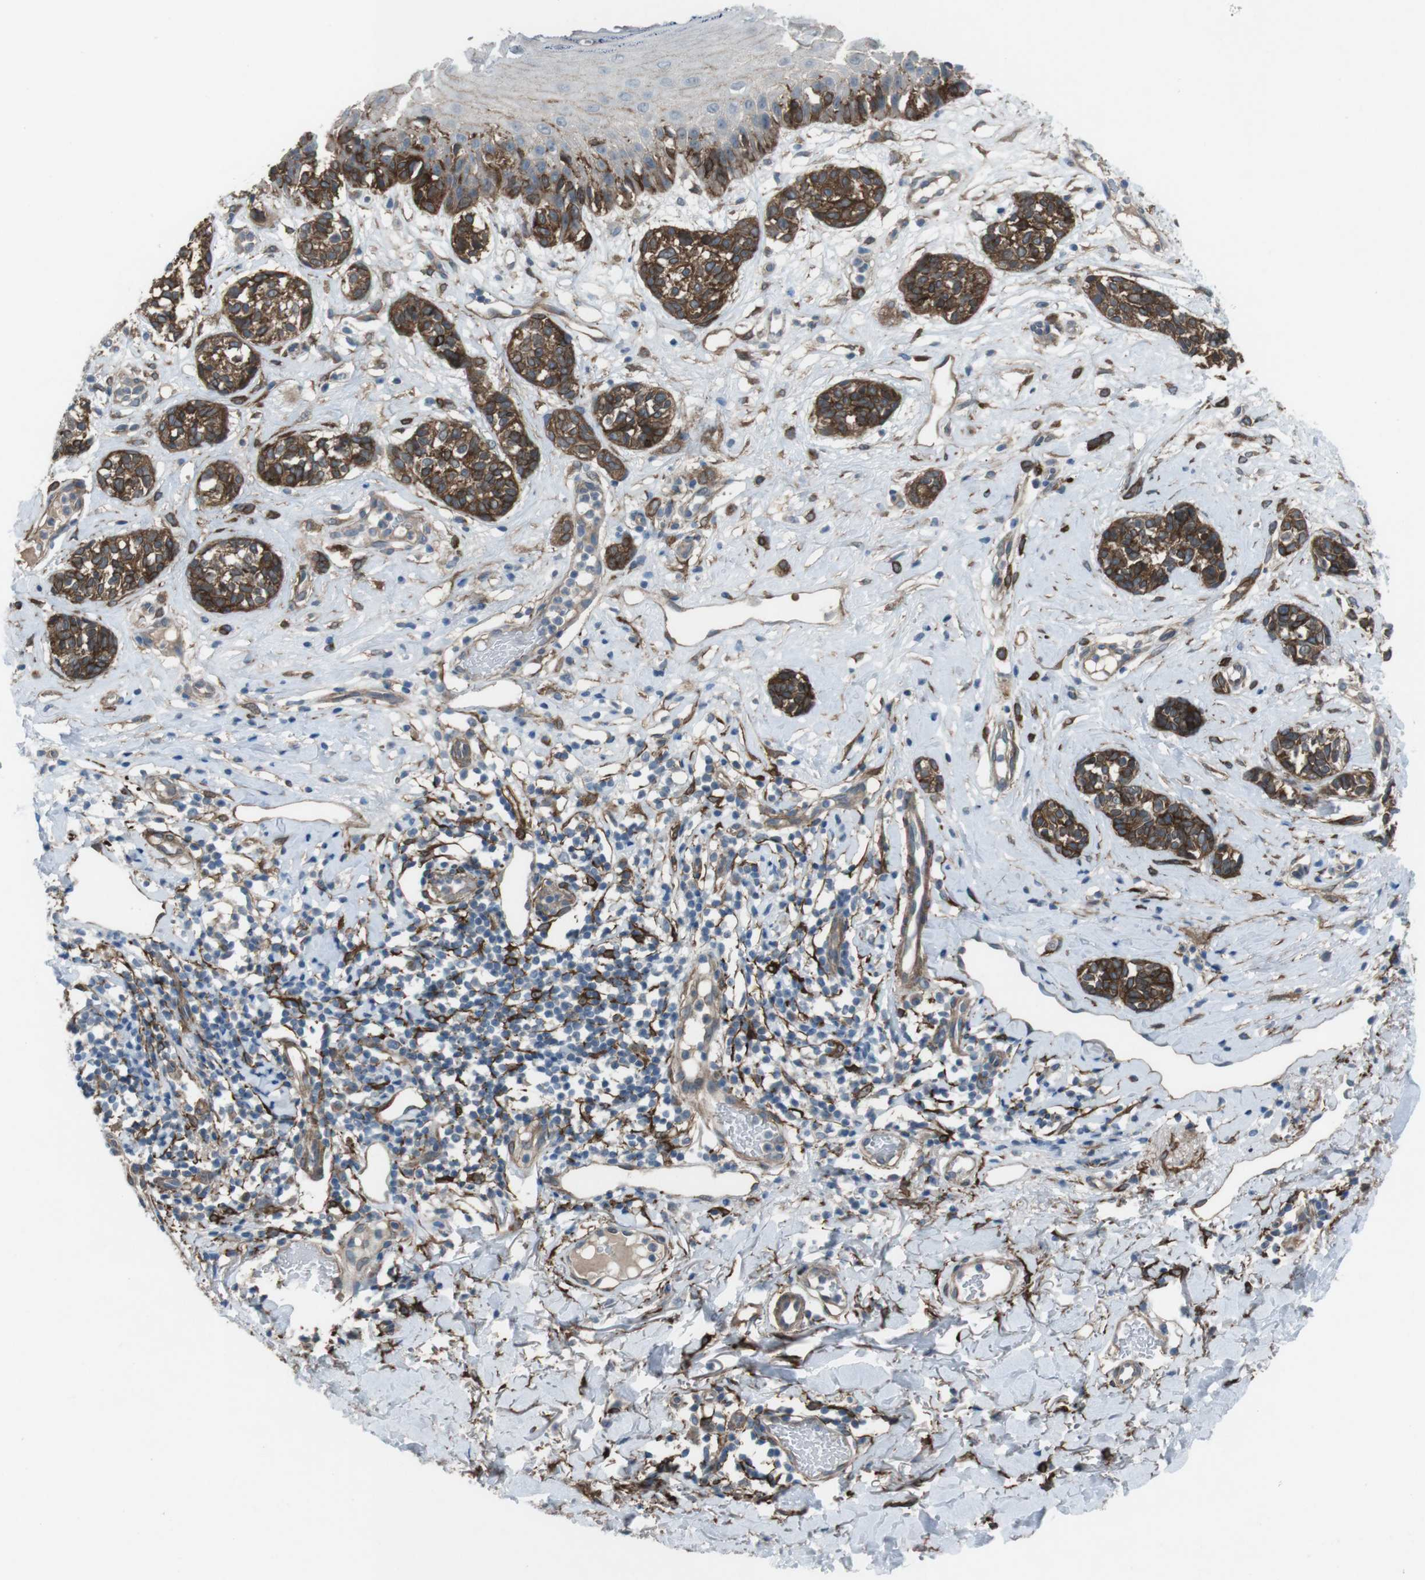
{"staining": {"intensity": "strong", "quantity": ">75%", "location": "cytoplasmic/membranous"}, "tissue": "melanoma", "cell_type": "Tumor cells", "image_type": "cancer", "snomed": [{"axis": "morphology", "description": "Malignant melanoma, NOS"}, {"axis": "topography", "description": "Skin"}], "caption": "A micrograph of human melanoma stained for a protein reveals strong cytoplasmic/membranous brown staining in tumor cells.", "gene": "ANK2", "patient": {"sex": "male", "age": 64}}